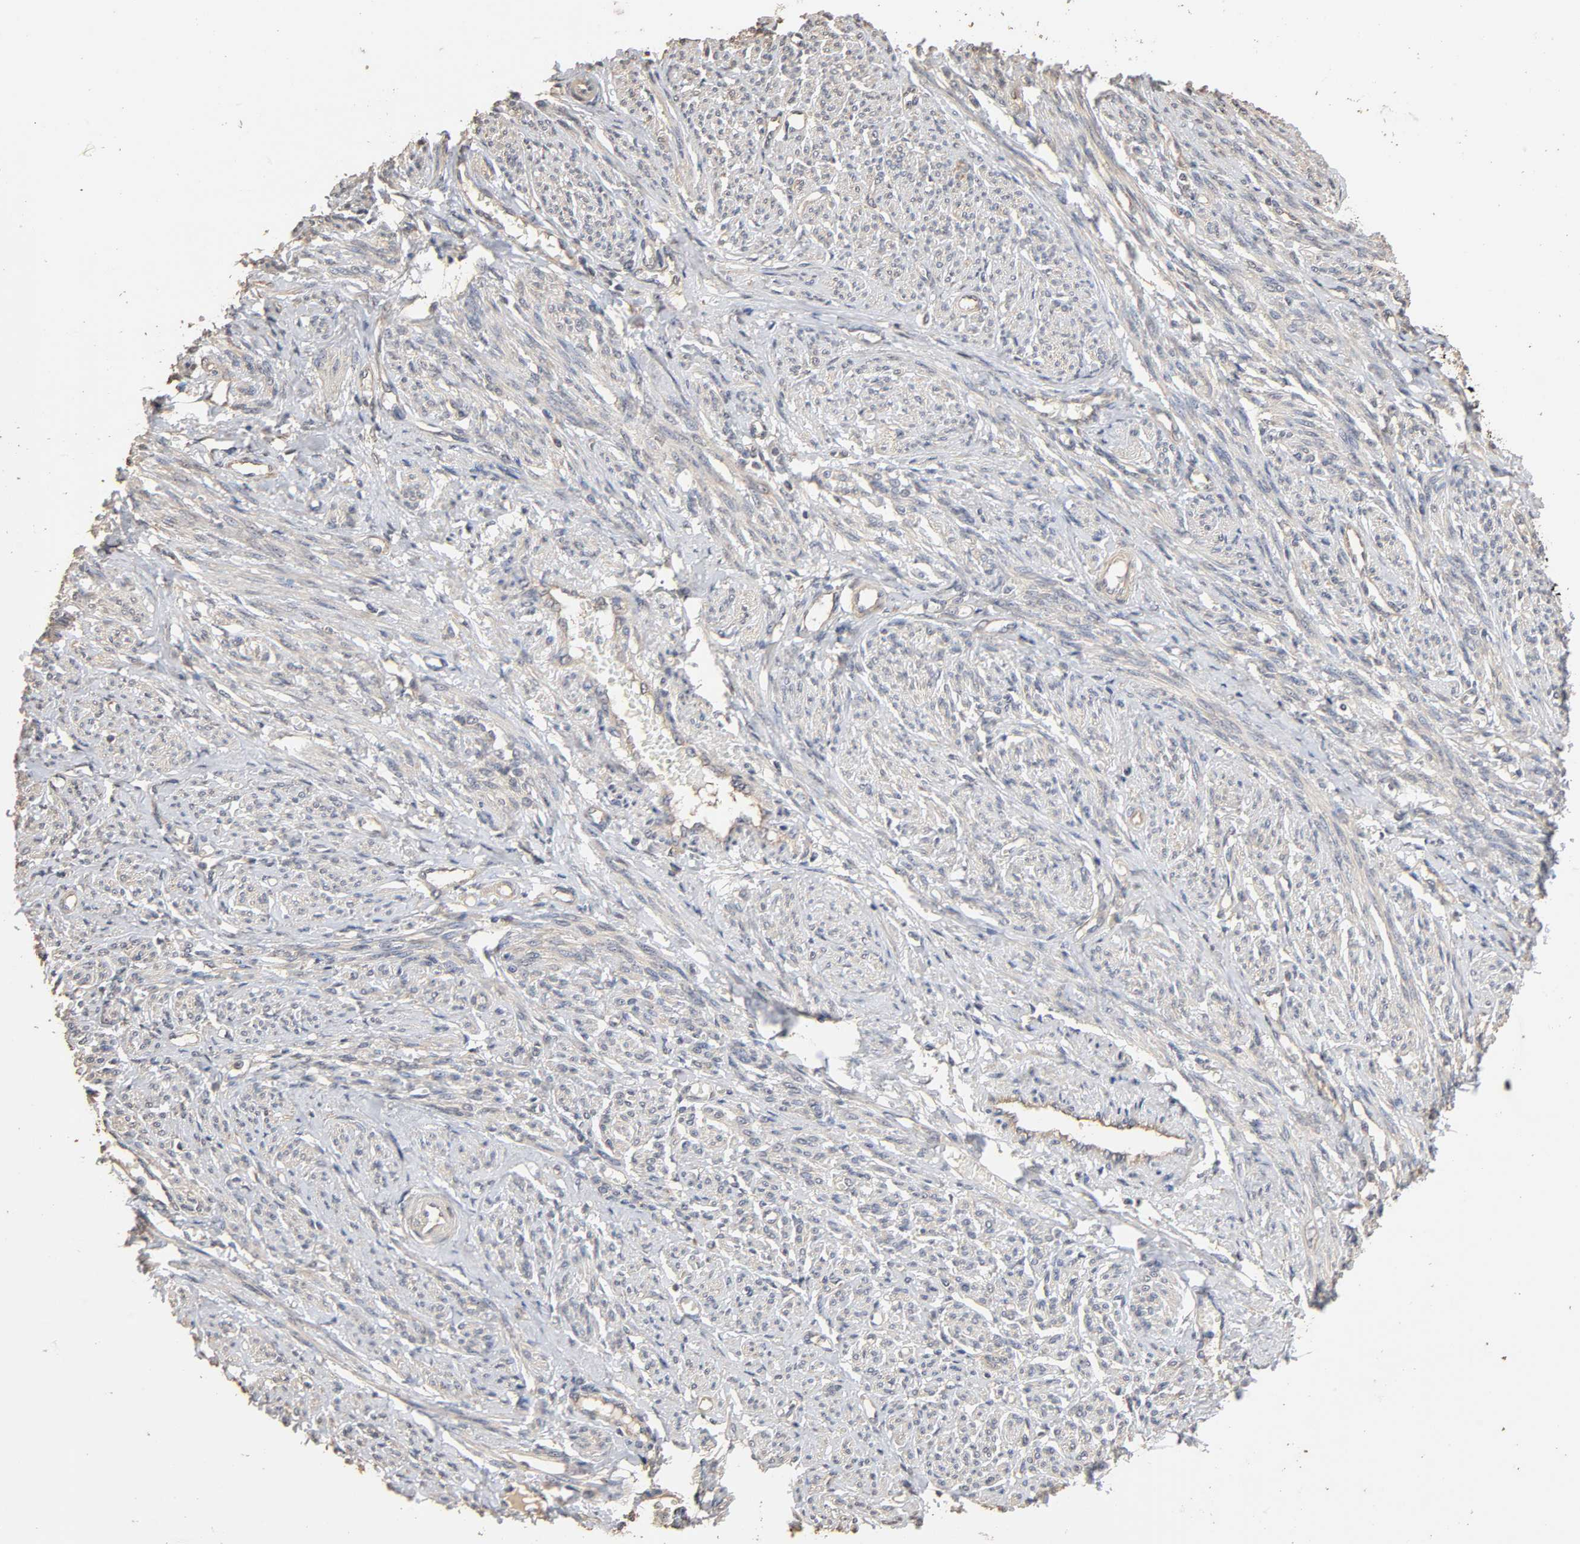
{"staining": {"intensity": "negative", "quantity": "none", "location": "none"}, "tissue": "smooth muscle", "cell_type": "Smooth muscle cells", "image_type": "normal", "snomed": [{"axis": "morphology", "description": "Normal tissue, NOS"}, {"axis": "topography", "description": "Smooth muscle"}], "caption": "The histopathology image reveals no significant positivity in smooth muscle cells of smooth muscle.", "gene": "ARHGEF7", "patient": {"sex": "female", "age": 65}}